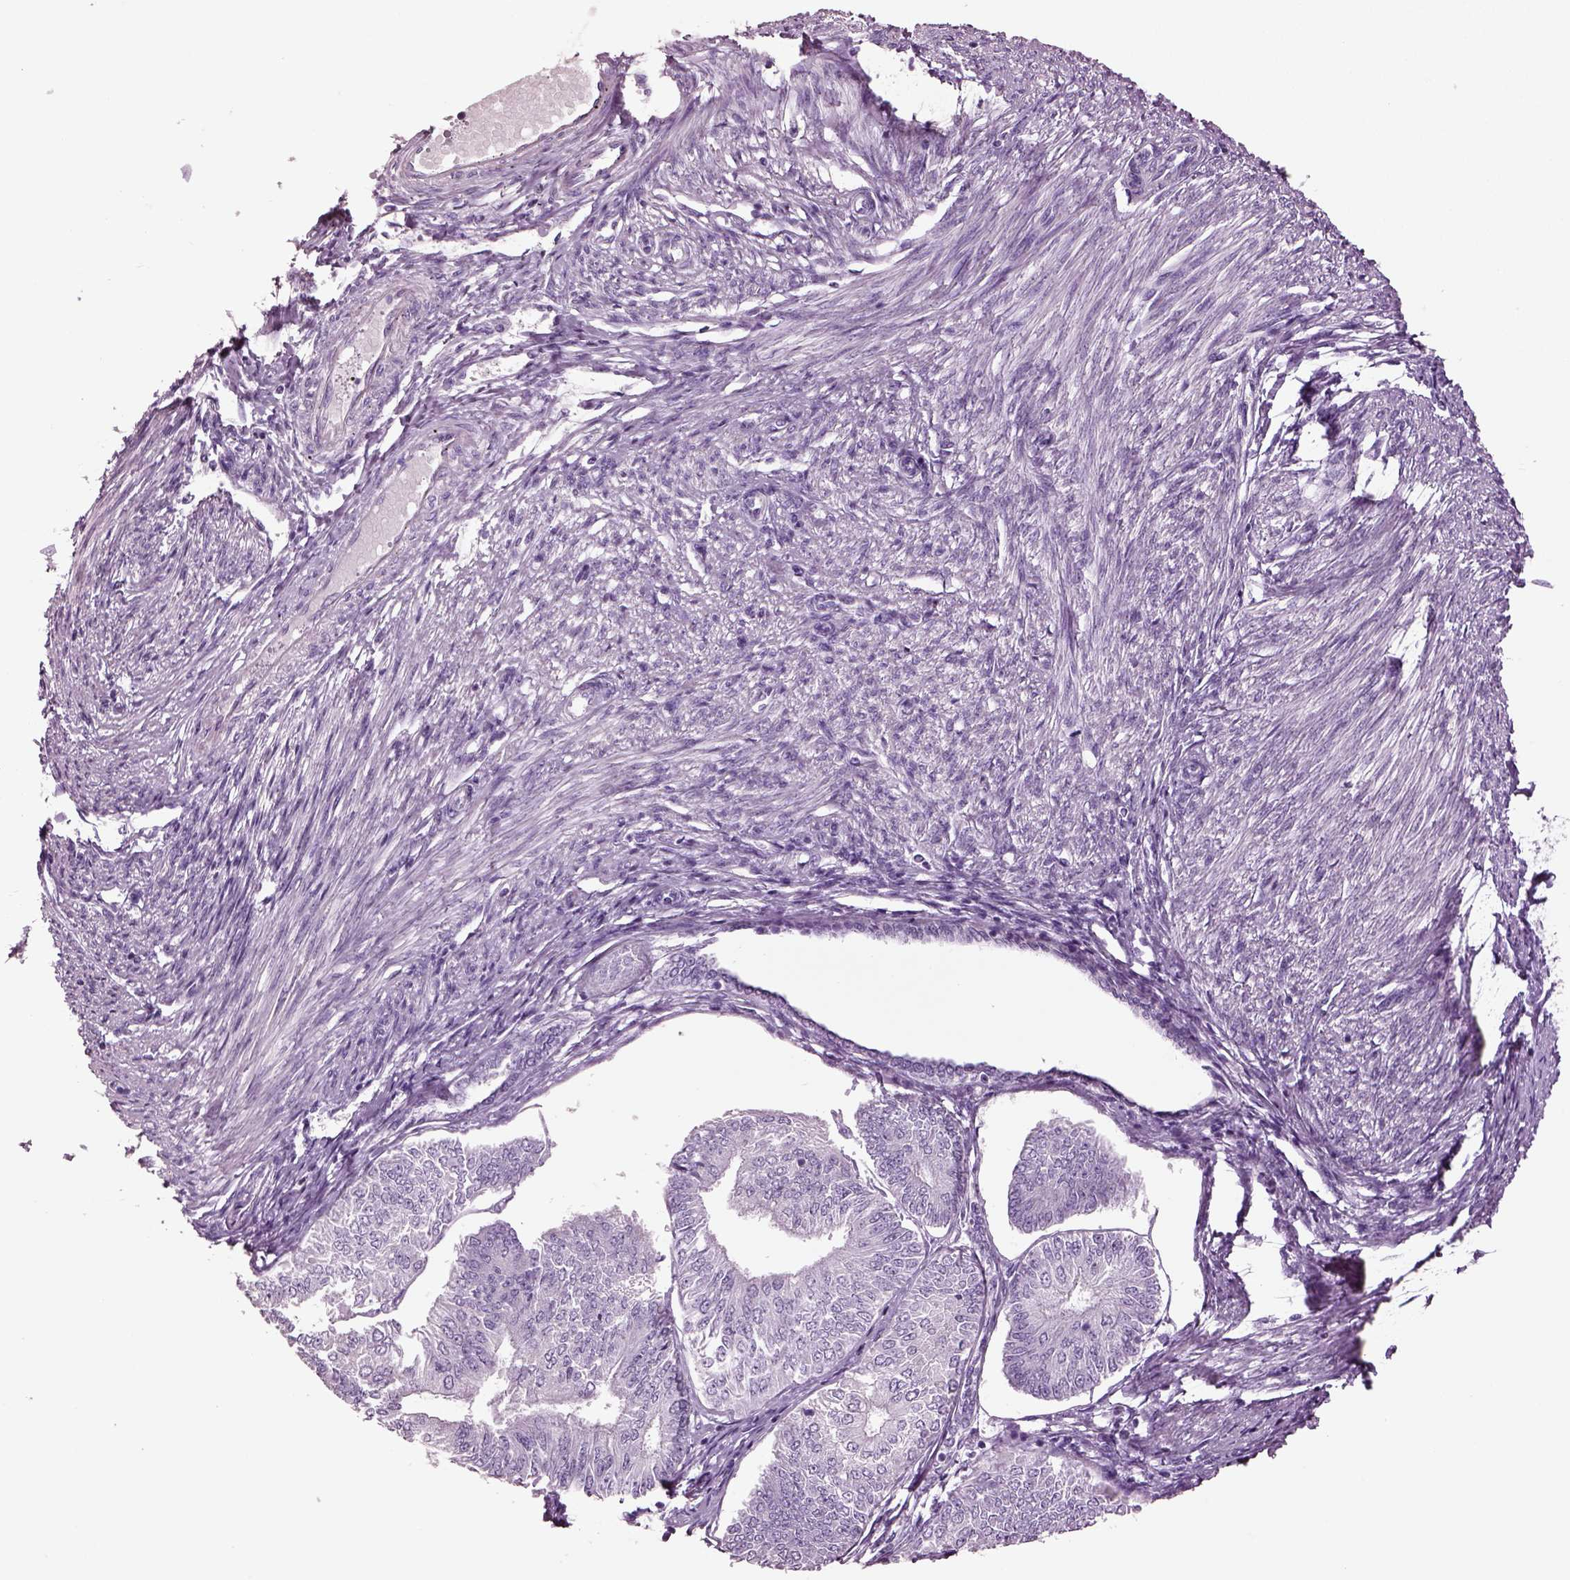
{"staining": {"intensity": "negative", "quantity": "none", "location": "none"}, "tissue": "endometrial cancer", "cell_type": "Tumor cells", "image_type": "cancer", "snomed": [{"axis": "morphology", "description": "Adenocarcinoma, NOS"}, {"axis": "topography", "description": "Endometrium"}], "caption": "High power microscopy photomicrograph of an IHC photomicrograph of adenocarcinoma (endometrial), revealing no significant positivity in tumor cells.", "gene": "GUCA1A", "patient": {"sex": "female", "age": 58}}